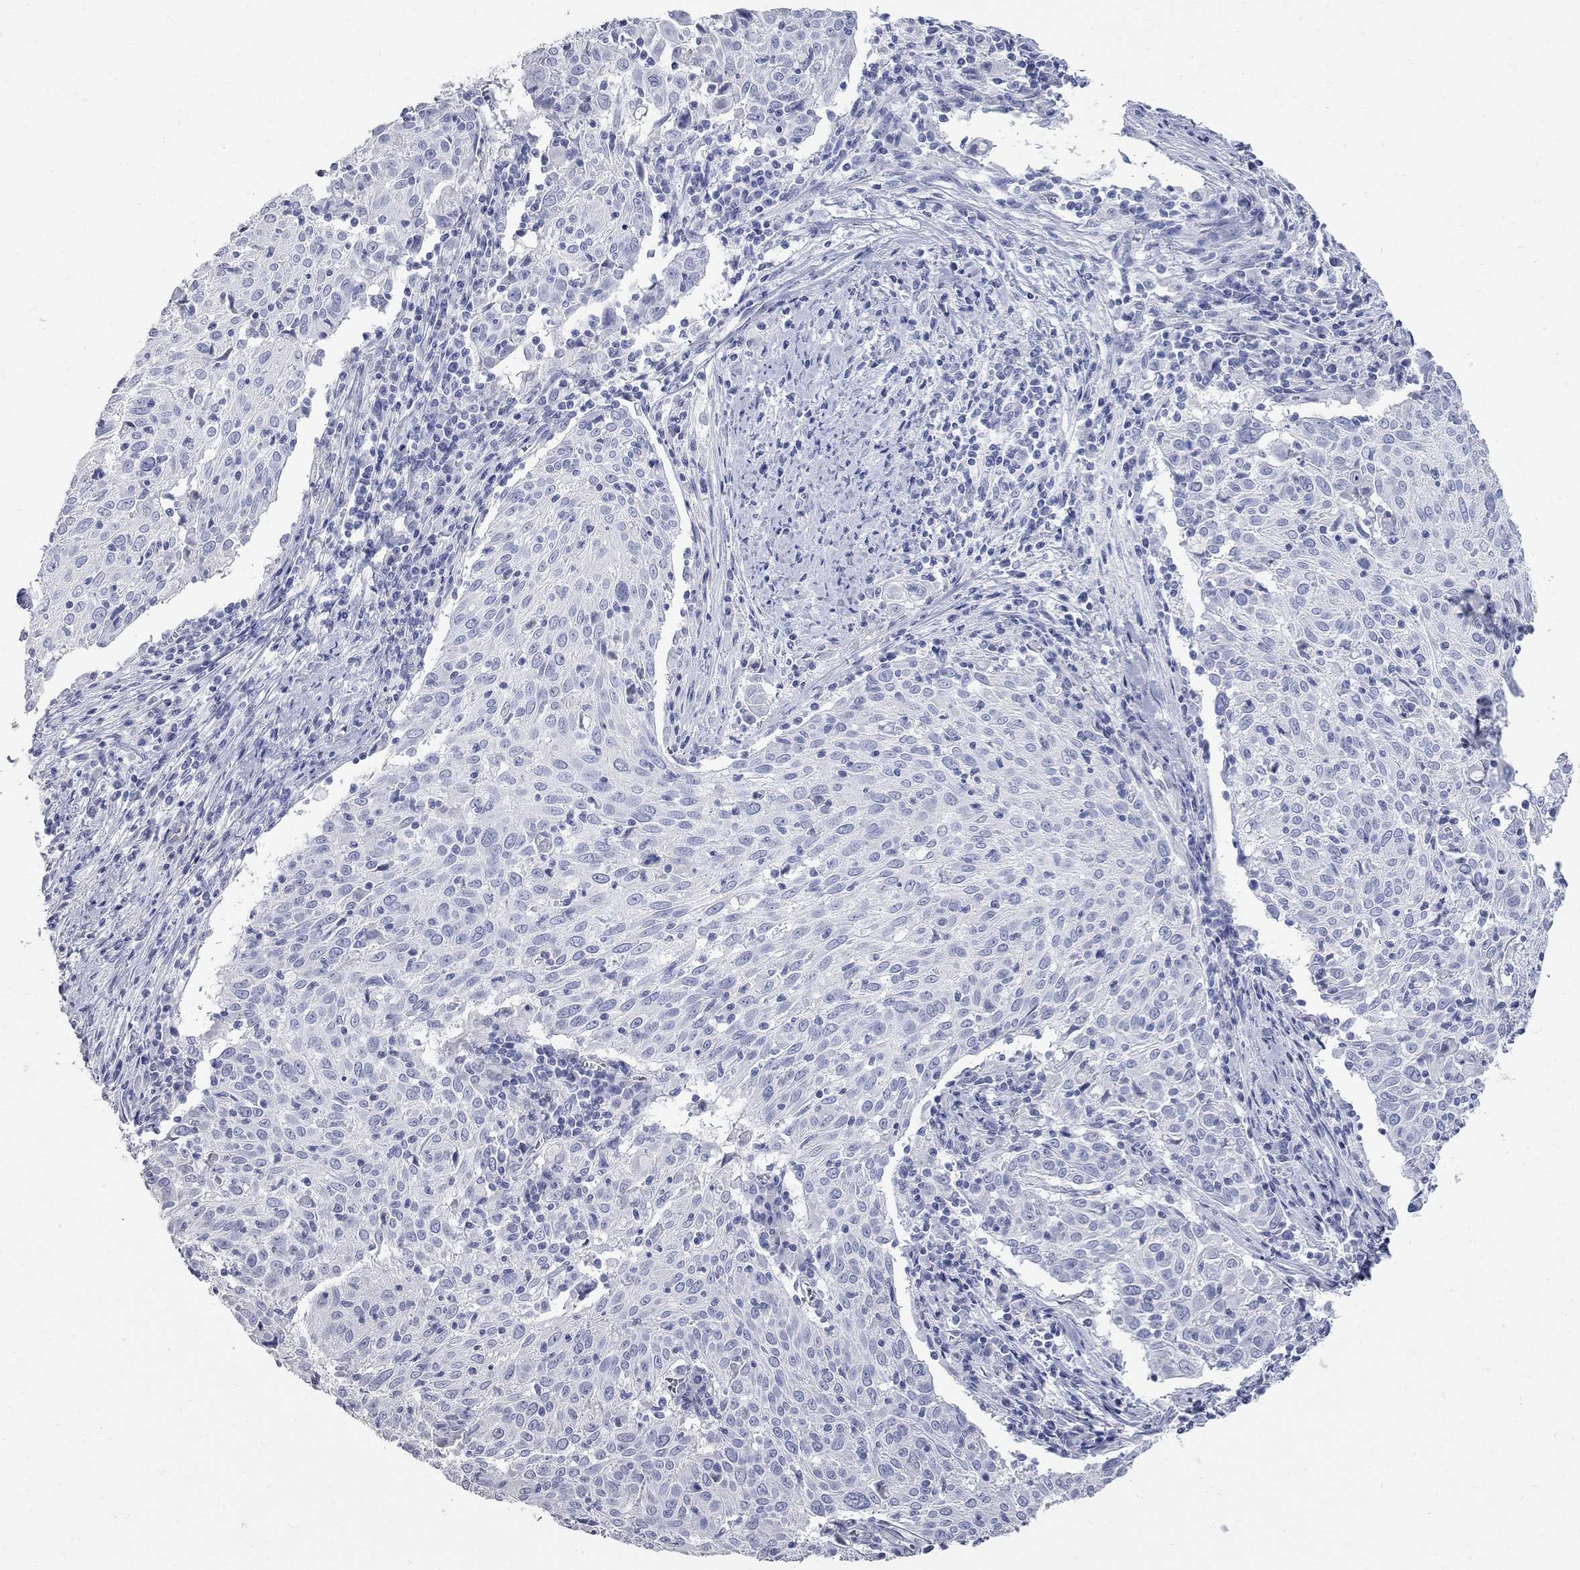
{"staining": {"intensity": "negative", "quantity": "none", "location": "none"}, "tissue": "cervical cancer", "cell_type": "Tumor cells", "image_type": "cancer", "snomed": [{"axis": "morphology", "description": "Squamous cell carcinoma, NOS"}, {"axis": "topography", "description": "Cervix"}], "caption": "Tumor cells show no significant expression in cervical cancer (squamous cell carcinoma).", "gene": "BPIFB1", "patient": {"sex": "female", "age": 39}}